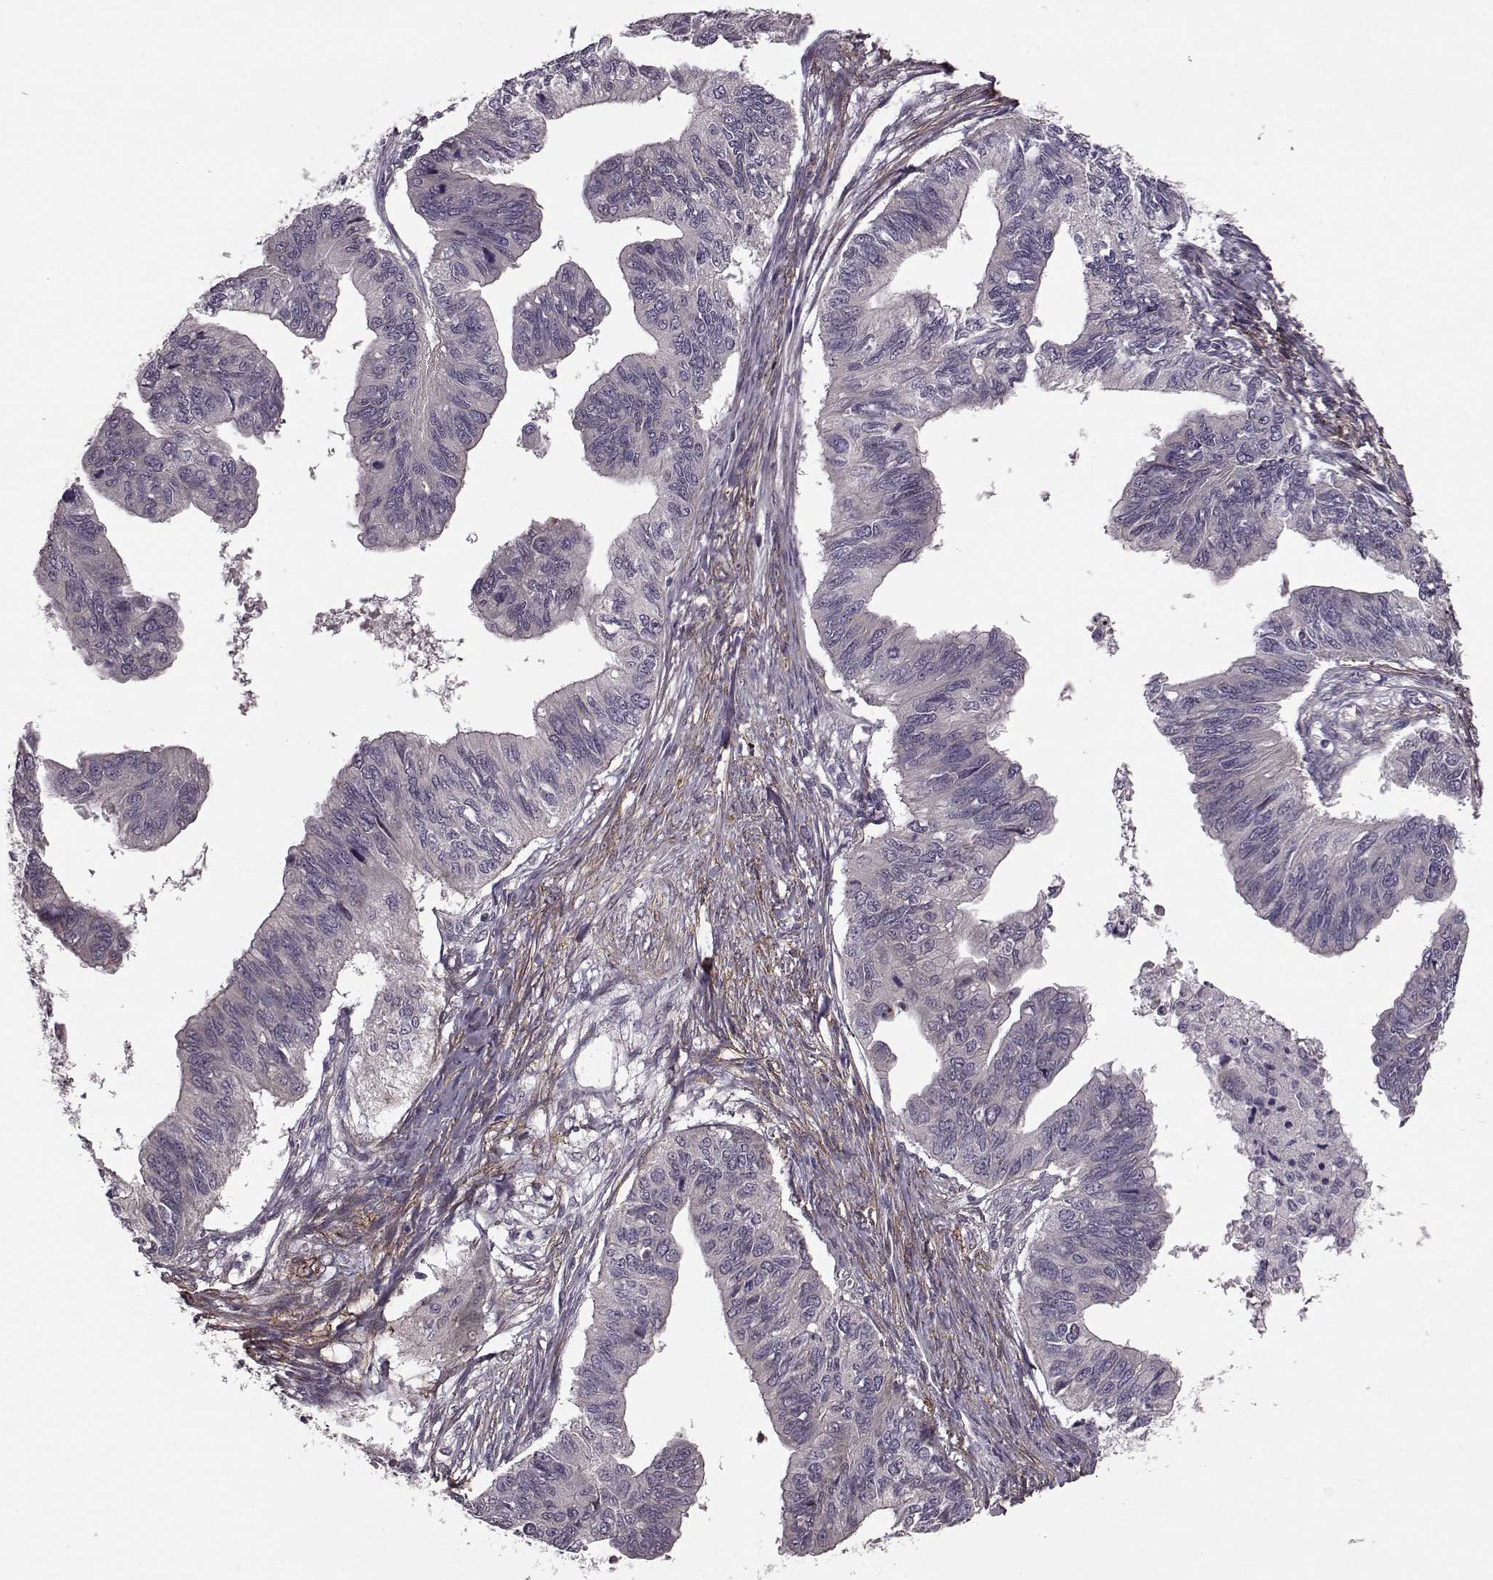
{"staining": {"intensity": "negative", "quantity": "none", "location": "none"}, "tissue": "ovarian cancer", "cell_type": "Tumor cells", "image_type": "cancer", "snomed": [{"axis": "morphology", "description": "Cystadenocarcinoma, mucinous, NOS"}, {"axis": "topography", "description": "Ovary"}], "caption": "The histopathology image shows no staining of tumor cells in mucinous cystadenocarcinoma (ovarian).", "gene": "SYNPO", "patient": {"sex": "female", "age": 76}}